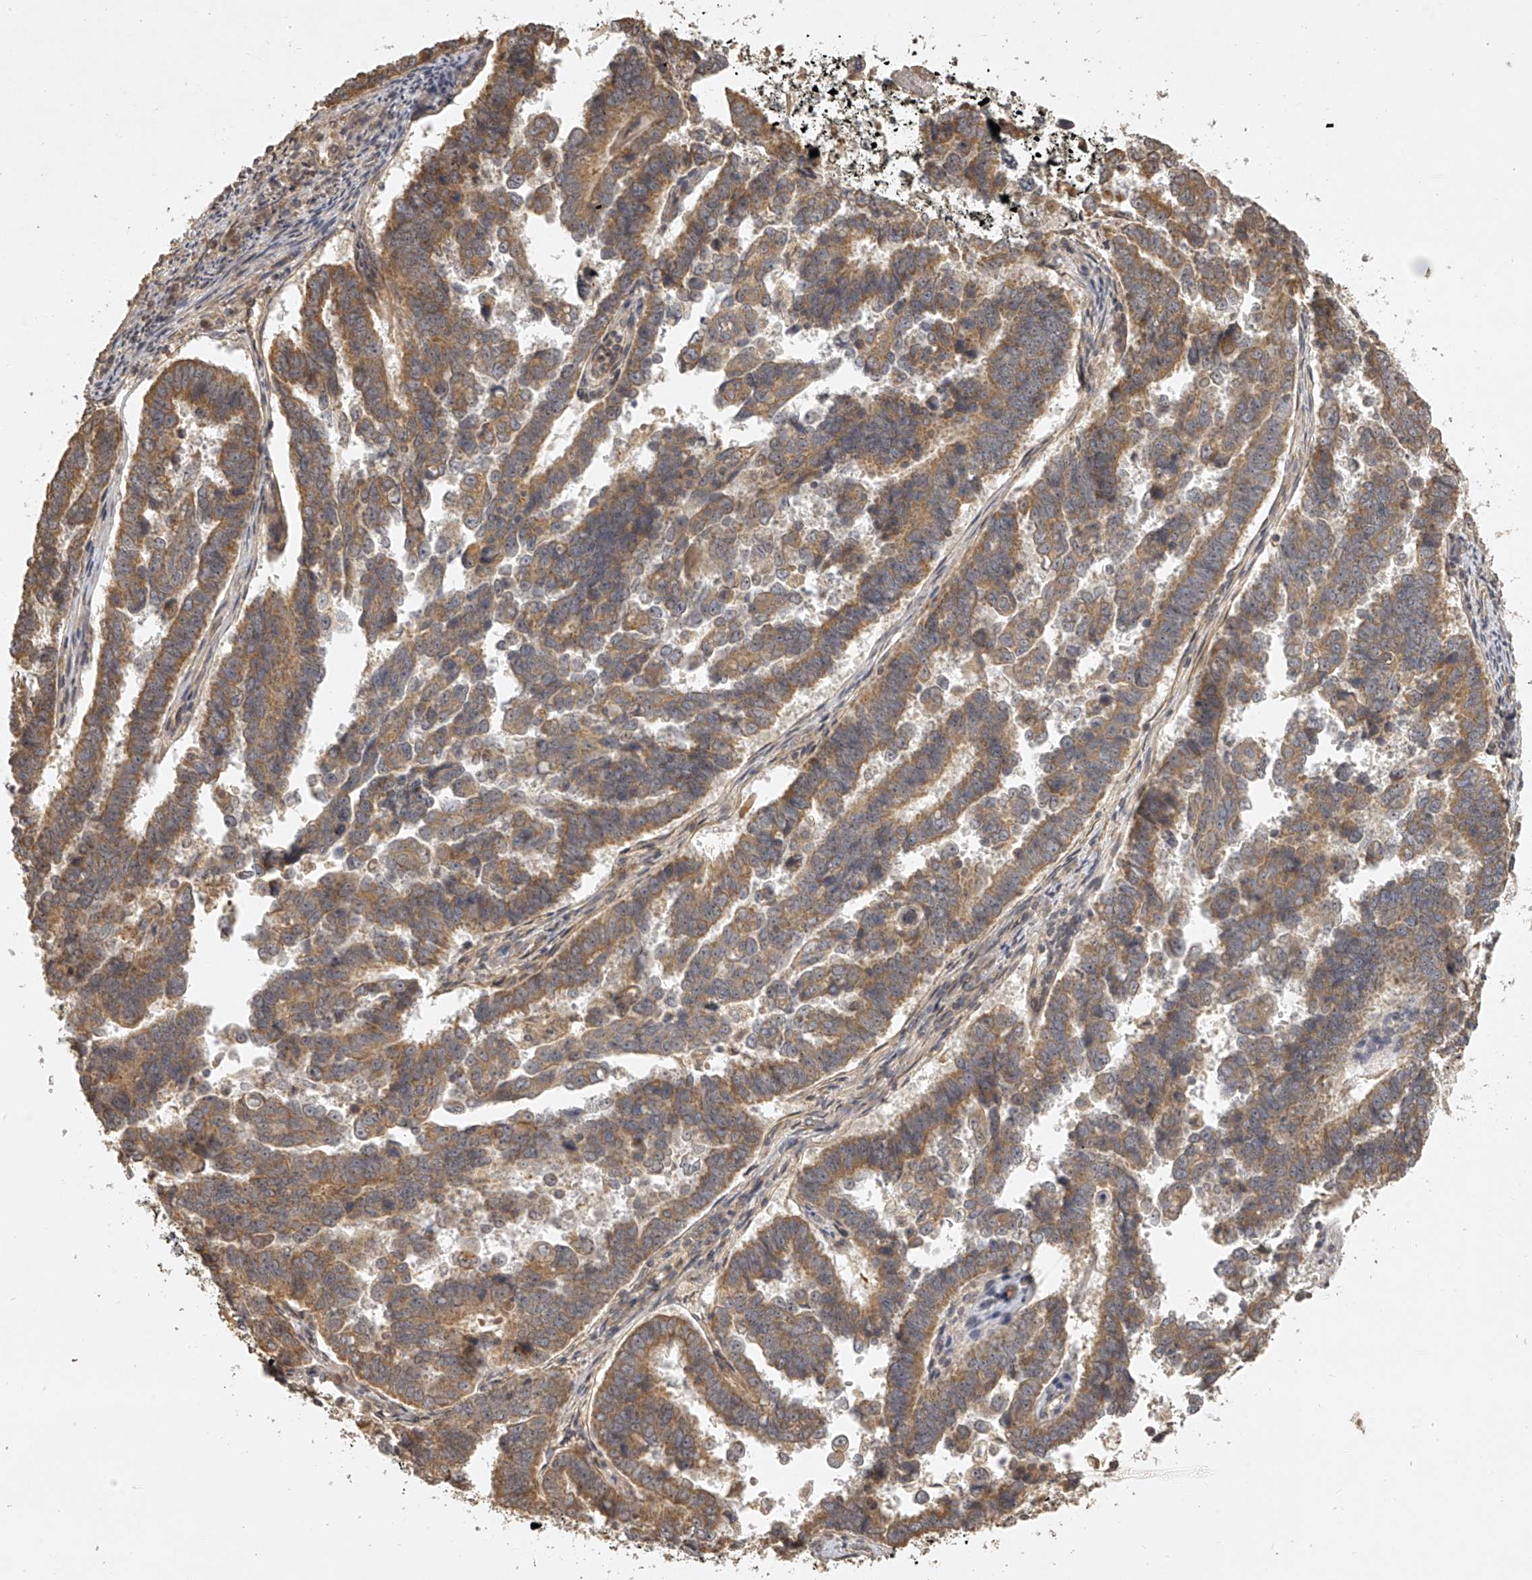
{"staining": {"intensity": "moderate", "quantity": ">75%", "location": "cytoplasmic/membranous"}, "tissue": "endometrial cancer", "cell_type": "Tumor cells", "image_type": "cancer", "snomed": [{"axis": "morphology", "description": "Adenocarcinoma, NOS"}, {"axis": "topography", "description": "Endometrium"}], "caption": "Tumor cells reveal medium levels of moderate cytoplasmic/membranous staining in approximately >75% of cells in human endometrial cancer (adenocarcinoma).", "gene": "NFS1", "patient": {"sex": "female", "age": 75}}